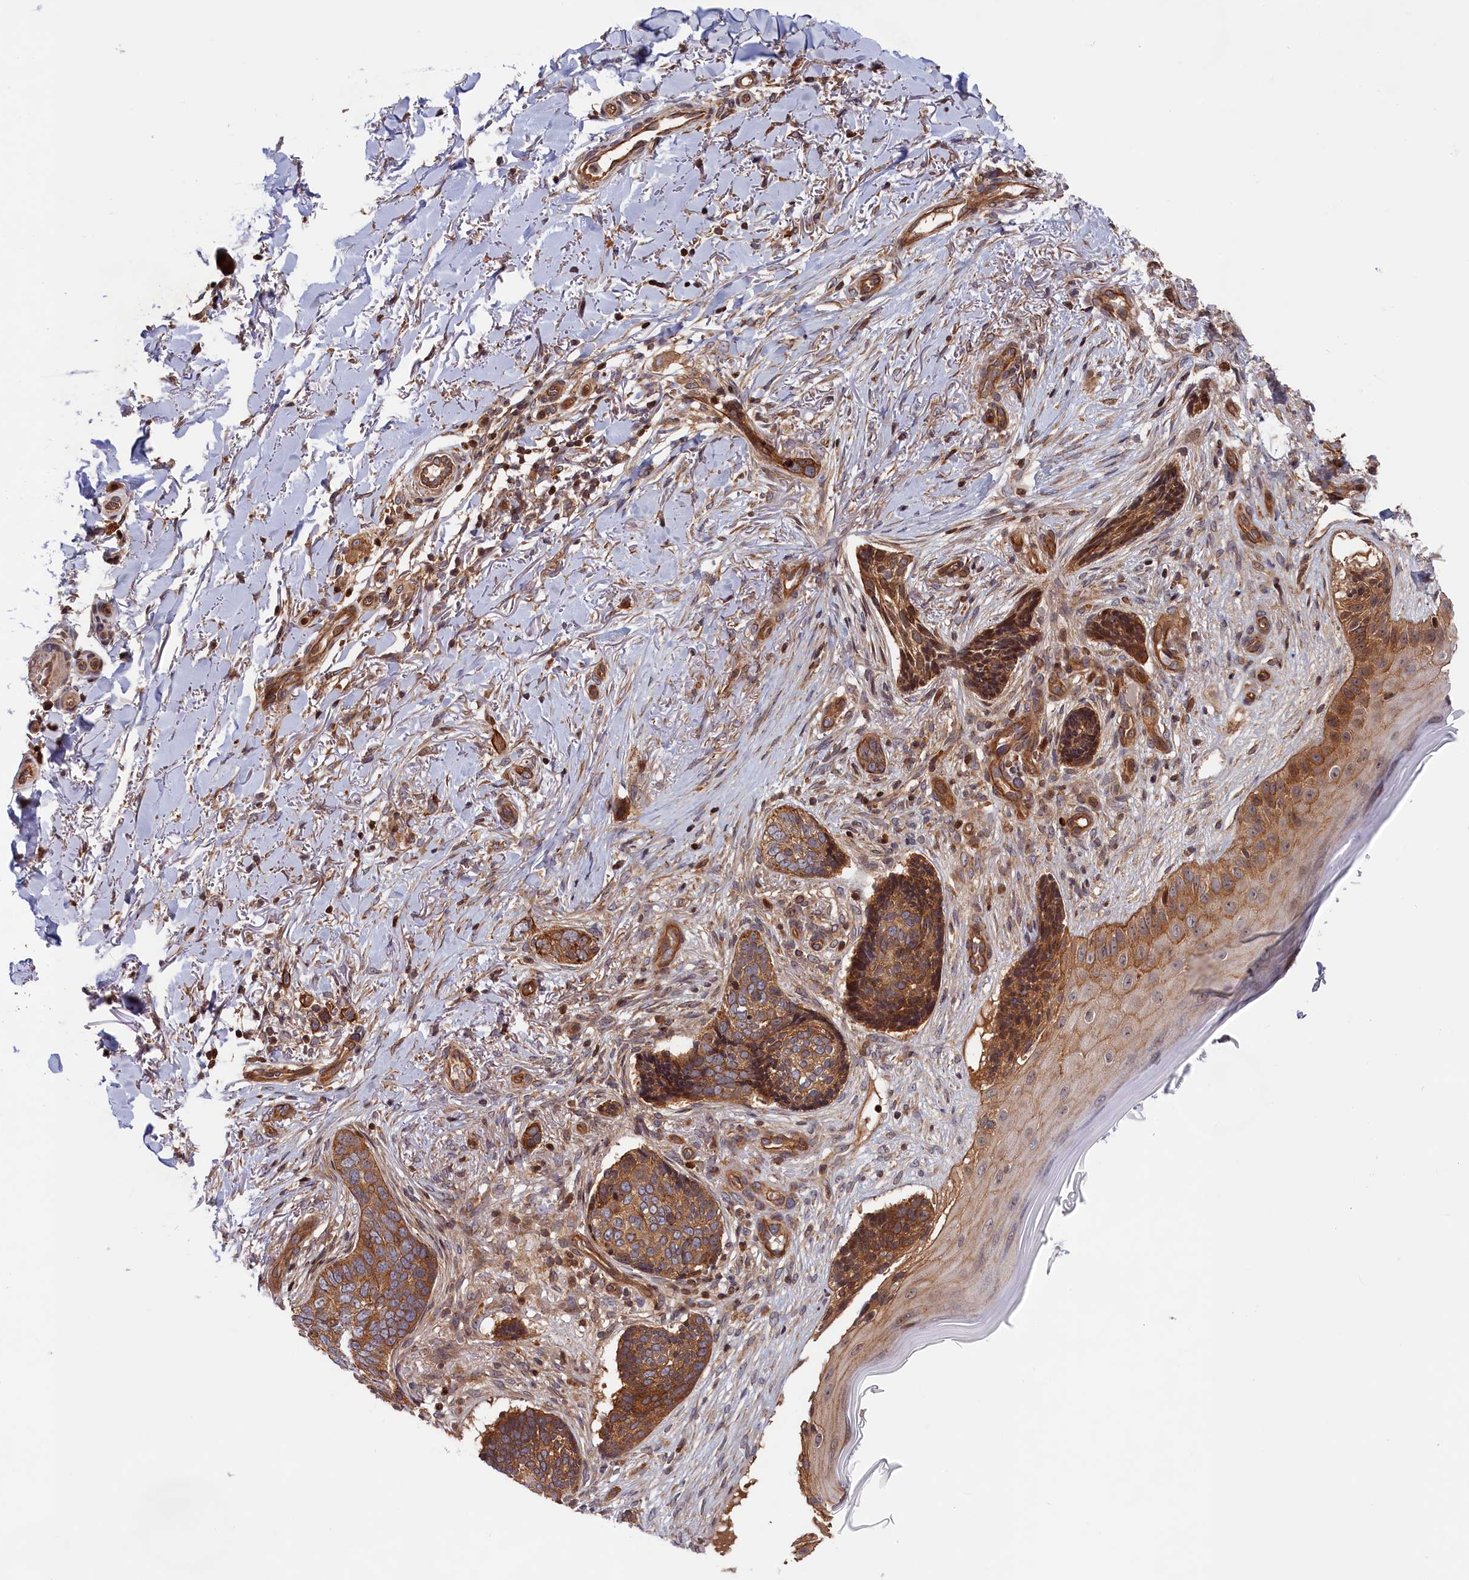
{"staining": {"intensity": "moderate", "quantity": ">75%", "location": "cytoplasmic/membranous"}, "tissue": "skin cancer", "cell_type": "Tumor cells", "image_type": "cancer", "snomed": [{"axis": "morphology", "description": "Normal tissue, NOS"}, {"axis": "morphology", "description": "Basal cell carcinoma"}, {"axis": "topography", "description": "Skin"}], "caption": "An image of human skin cancer stained for a protein demonstrates moderate cytoplasmic/membranous brown staining in tumor cells.", "gene": "CEP44", "patient": {"sex": "female", "age": 67}}